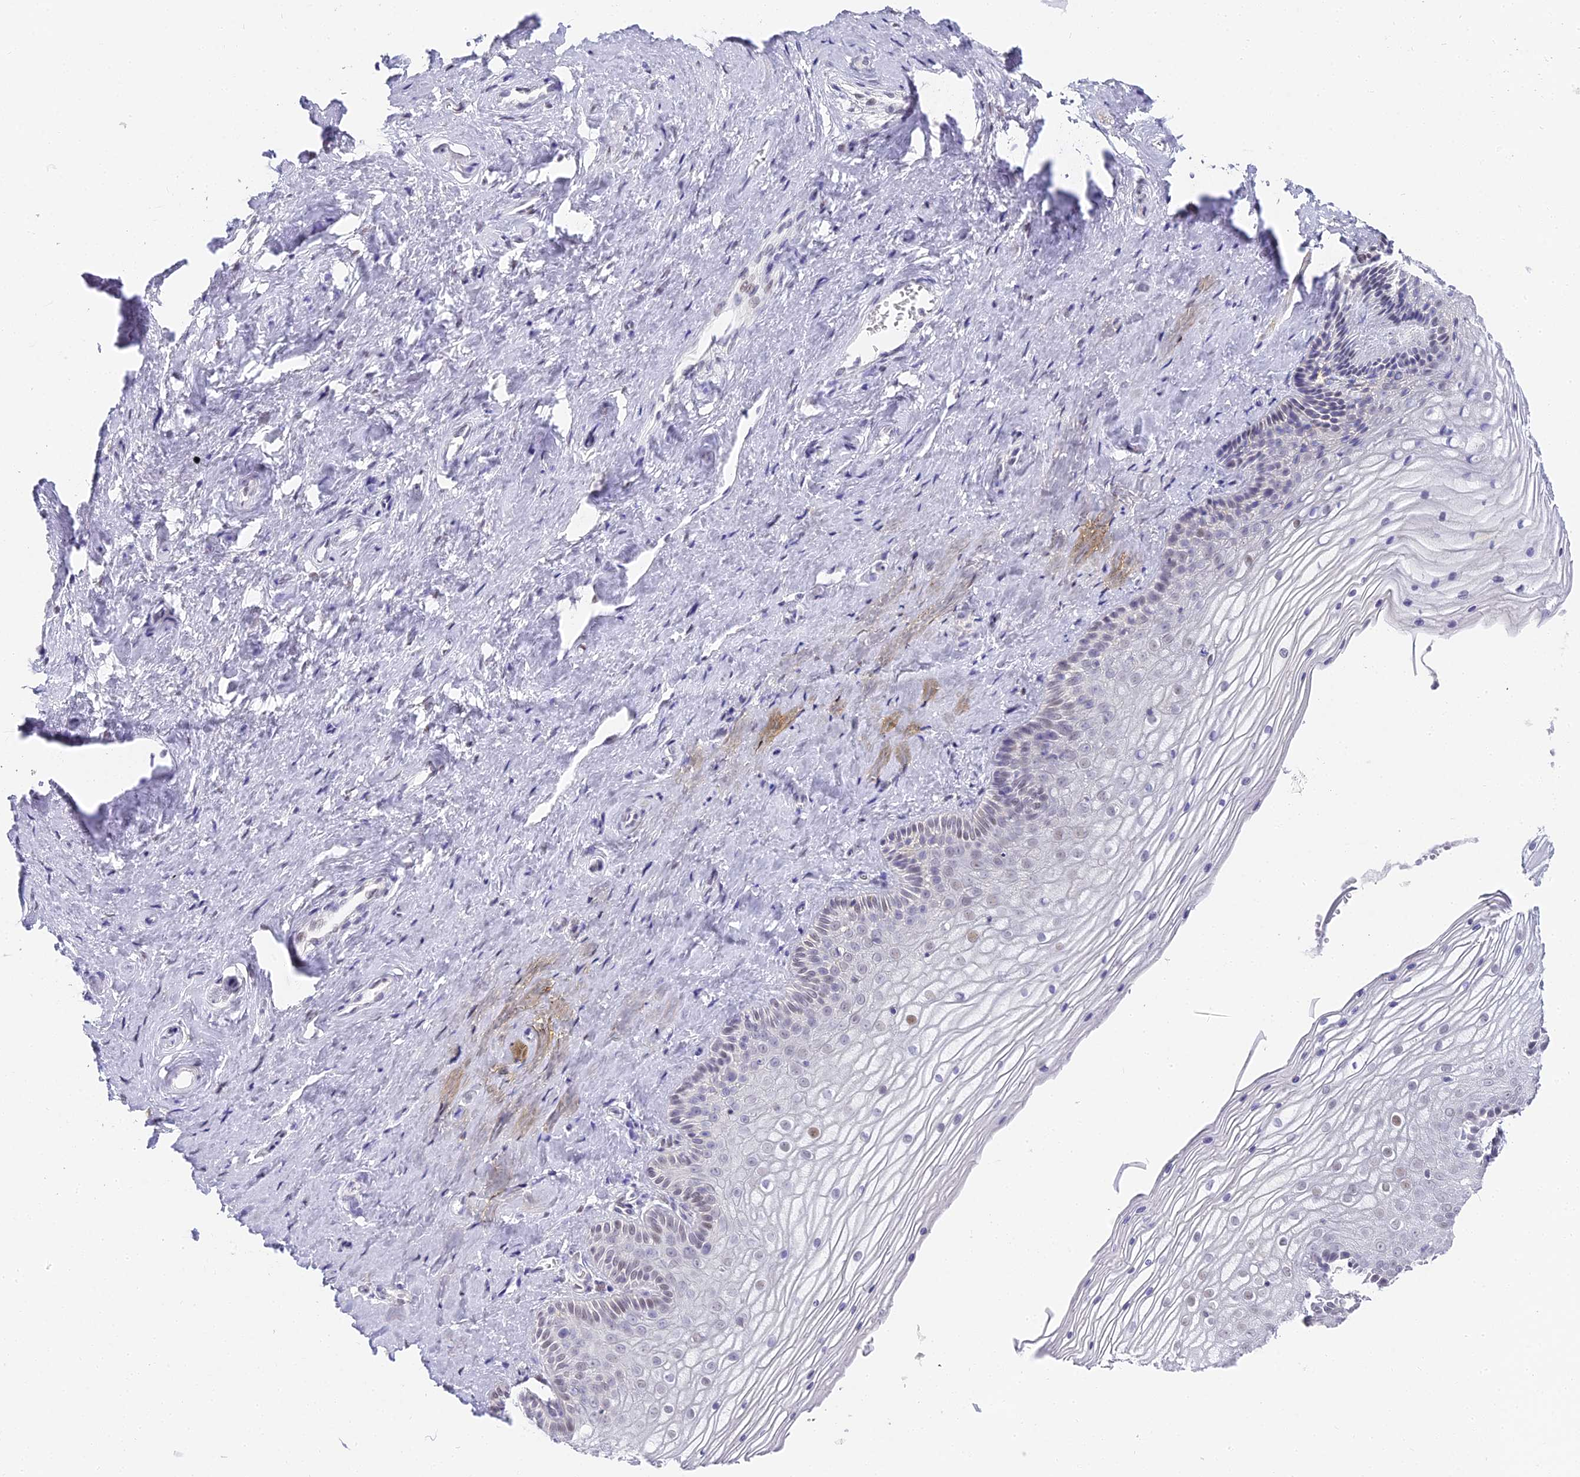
{"staining": {"intensity": "weak", "quantity": "<25%", "location": "nuclear"}, "tissue": "vagina", "cell_type": "Squamous epithelial cells", "image_type": "normal", "snomed": [{"axis": "morphology", "description": "Normal tissue, NOS"}, {"axis": "topography", "description": "Vagina"}, {"axis": "topography", "description": "Cervix"}], "caption": "Squamous epithelial cells show no significant expression in benign vagina. (DAB (3,3'-diaminobenzidine) IHC, high magnification).", "gene": "ABHD14A", "patient": {"sex": "female", "age": 40}}